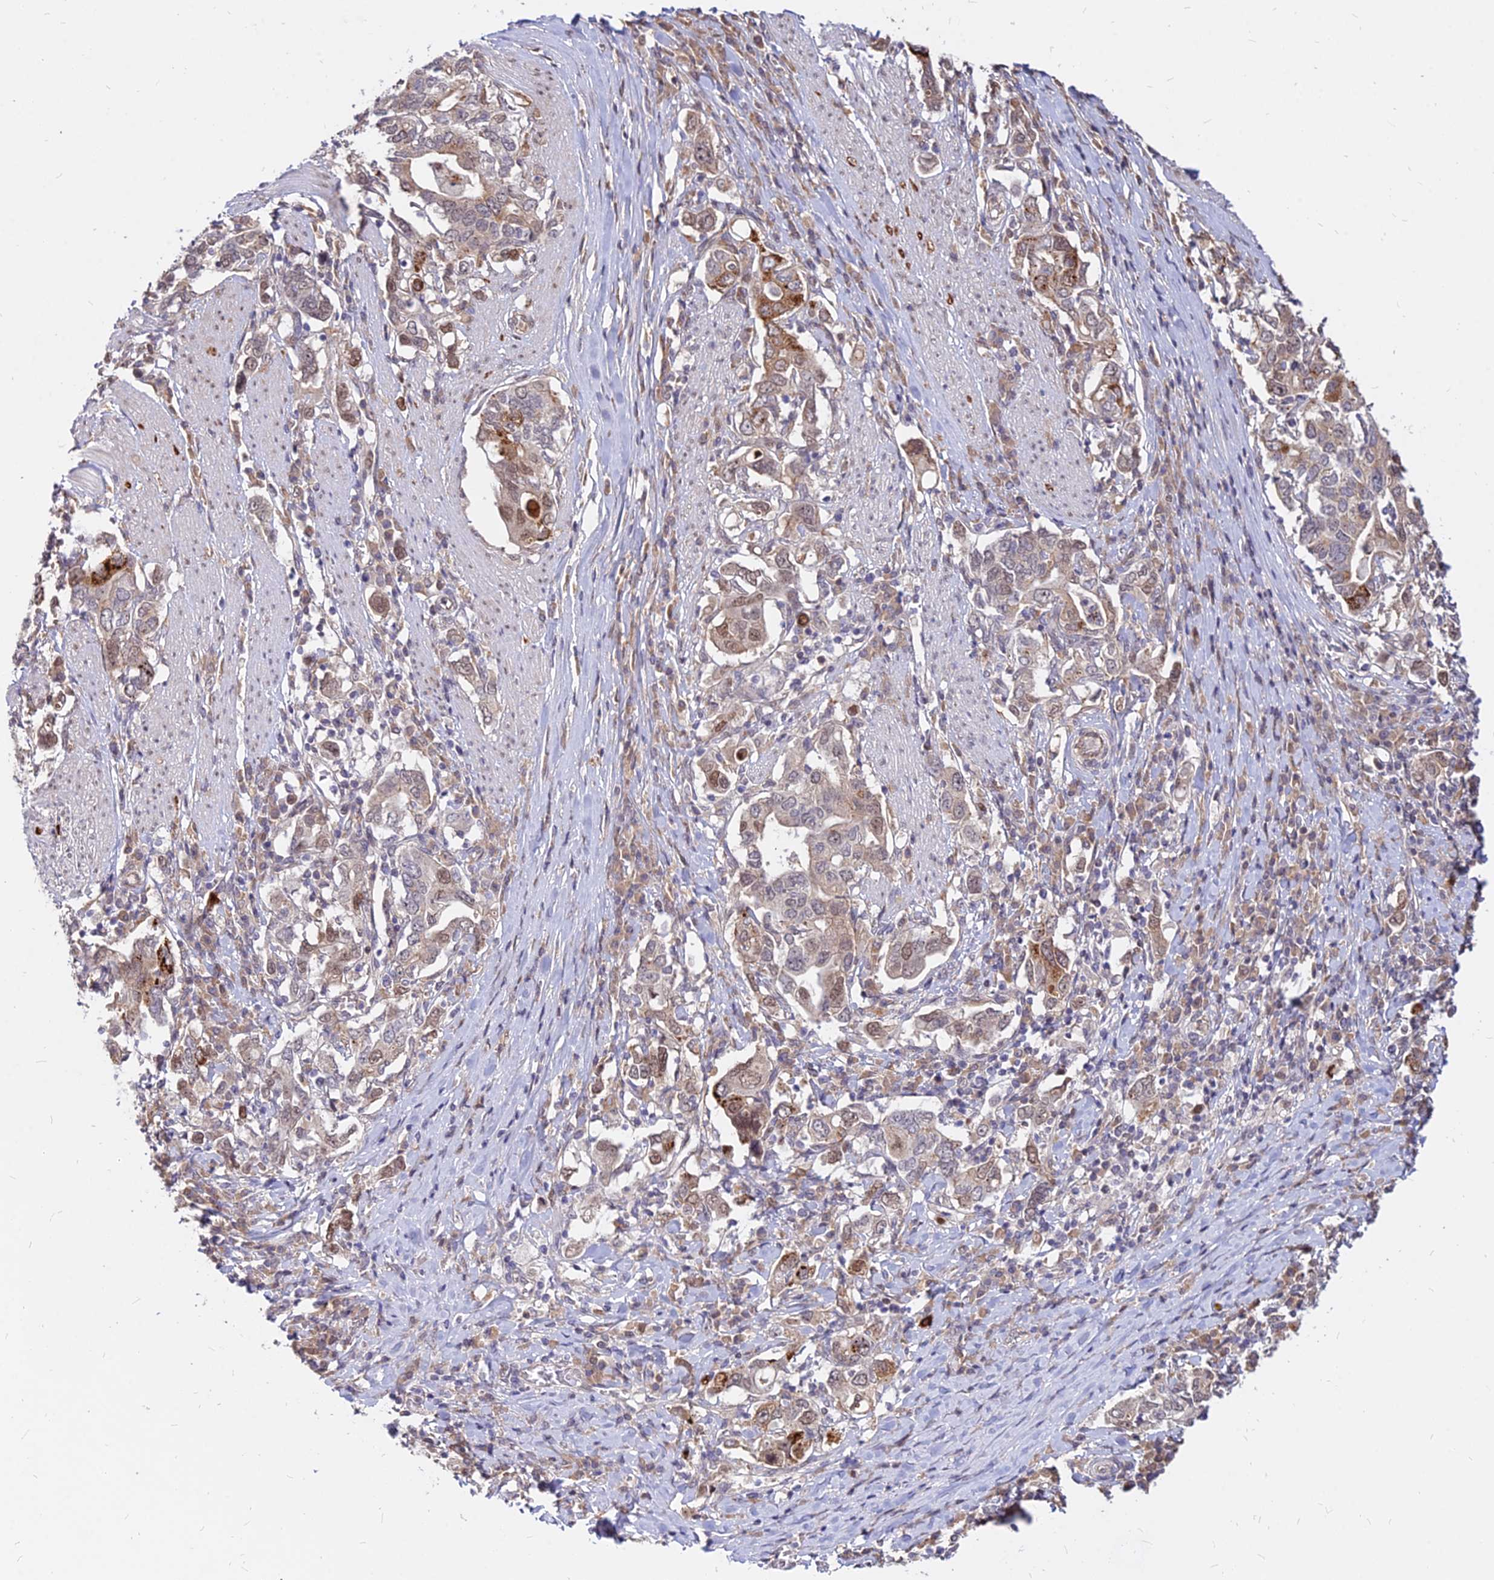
{"staining": {"intensity": "moderate", "quantity": "25%-75%", "location": "cytoplasmic/membranous,nuclear"}, "tissue": "stomach cancer", "cell_type": "Tumor cells", "image_type": "cancer", "snomed": [{"axis": "morphology", "description": "Adenocarcinoma, NOS"}, {"axis": "topography", "description": "Stomach, upper"}, {"axis": "topography", "description": "Stomach"}], "caption": "Immunohistochemical staining of stomach cancer (adenocarcinoma) displays medium levels of moderate cytoplasmic/membranous and nuclear expression in about 25%-75% of tumor cells.", "gene": "C11orf68", "patient": {"sex": "male", "age": 62}}